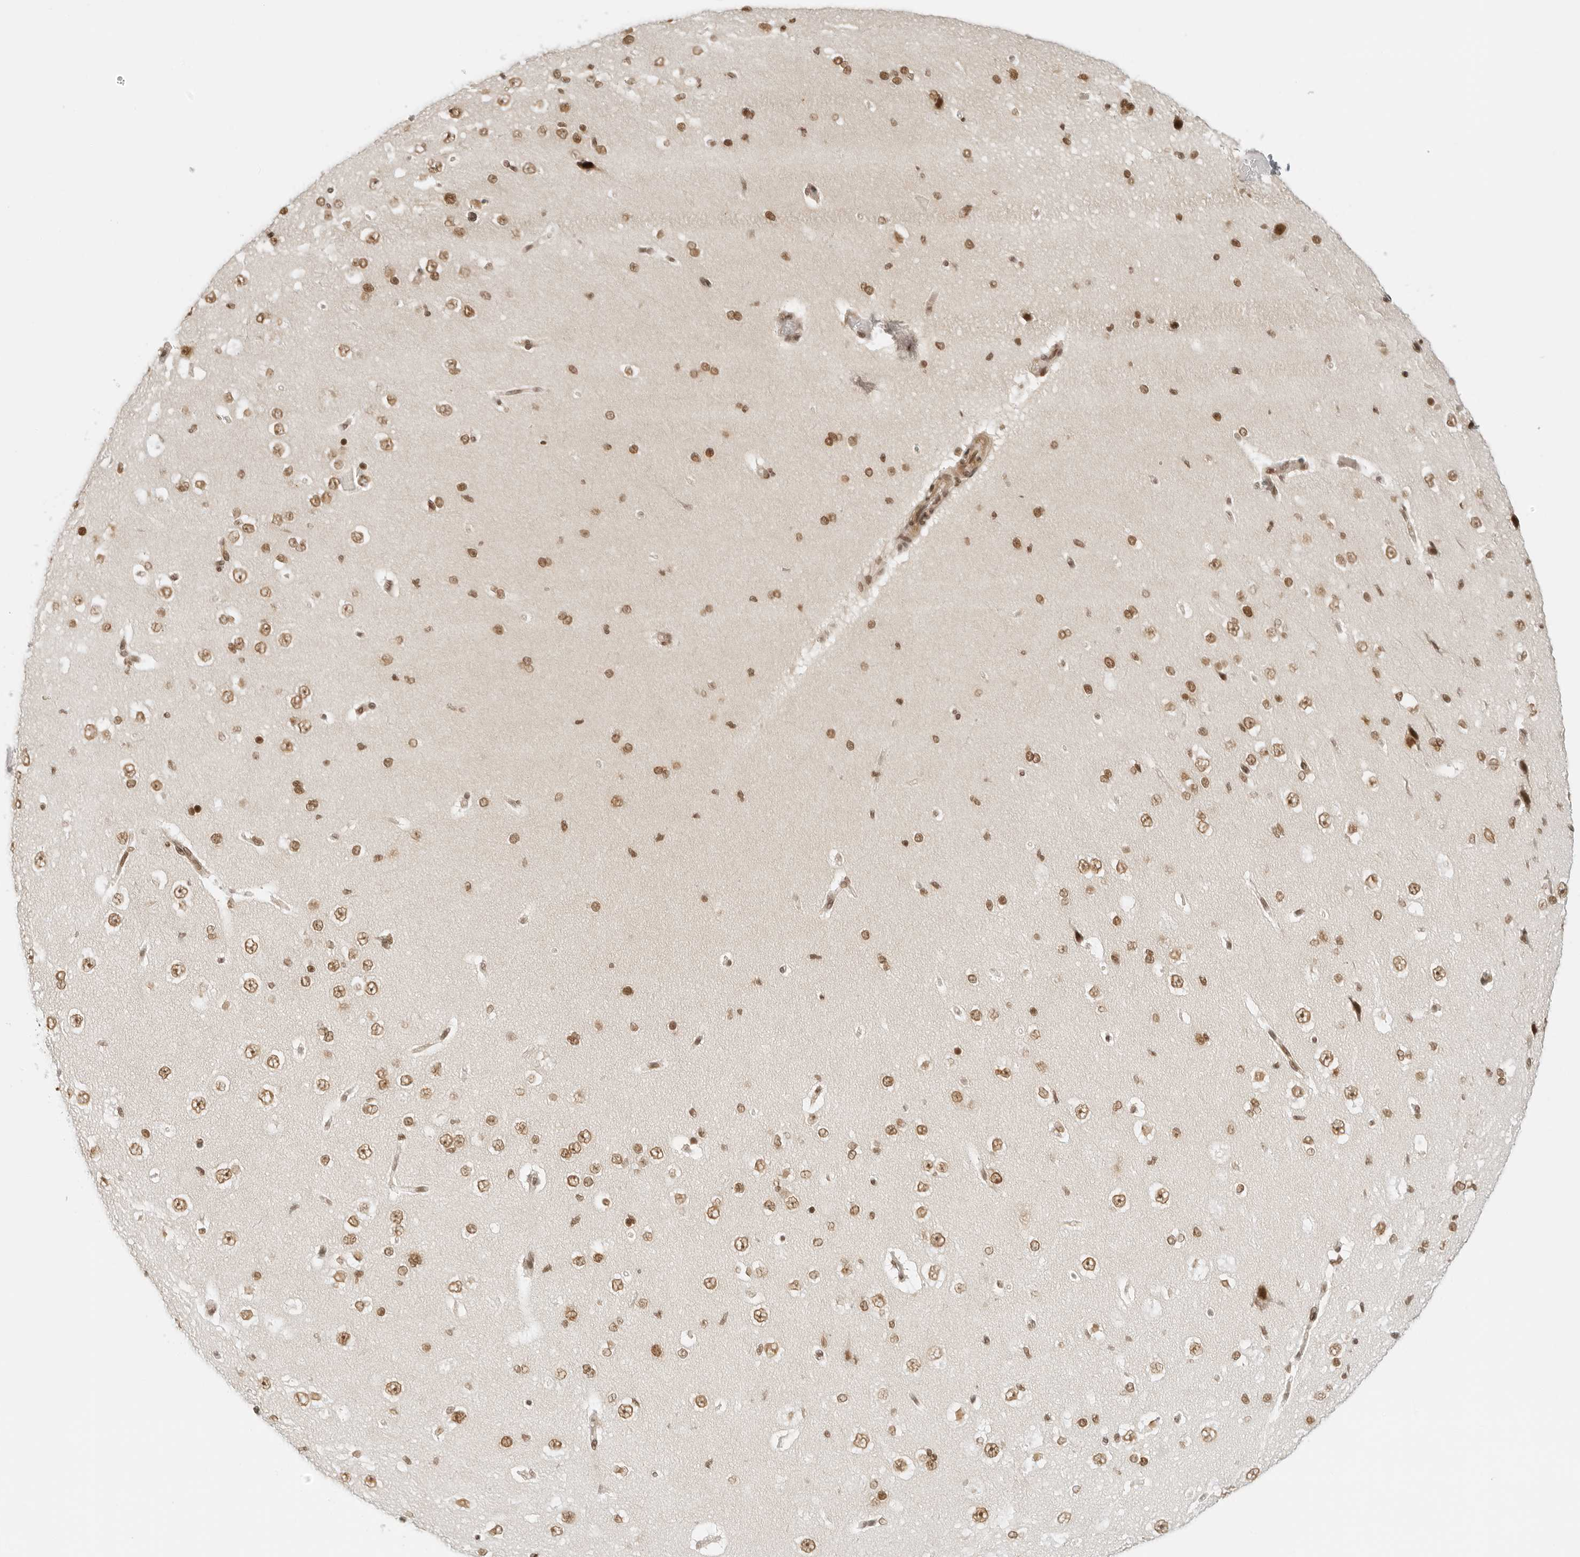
{"staining": {"intensity": "moderate", "quantity": ">75%", "location": "cytoplasmic/membranous,nuclear"}, "tissue": "cerebral cortex", "cell_type": "Endothelial cells", "image_type": "normal", "snomed": [{"axis": "morphology", "description": "Normal tissue, NOS"}, {"axis": "morphology", "description": "Developmental malformation"}, {"axis": "topography", "description": "Cerebral cortex"}], "caption": "Protein staining of unremarkable cerebral cortex exhibits moderate cytoplasmic/membranous,nuclear staining in about >75% of endothelial cells. The protein is stained brown, and the nuclei are stained in blue (DAB (3,3'-diaminobenzidine) IHC with brightfield microscopy, high magnification).", "gene": "RCC1", "patient": {"sex": "female", "age": 30}}